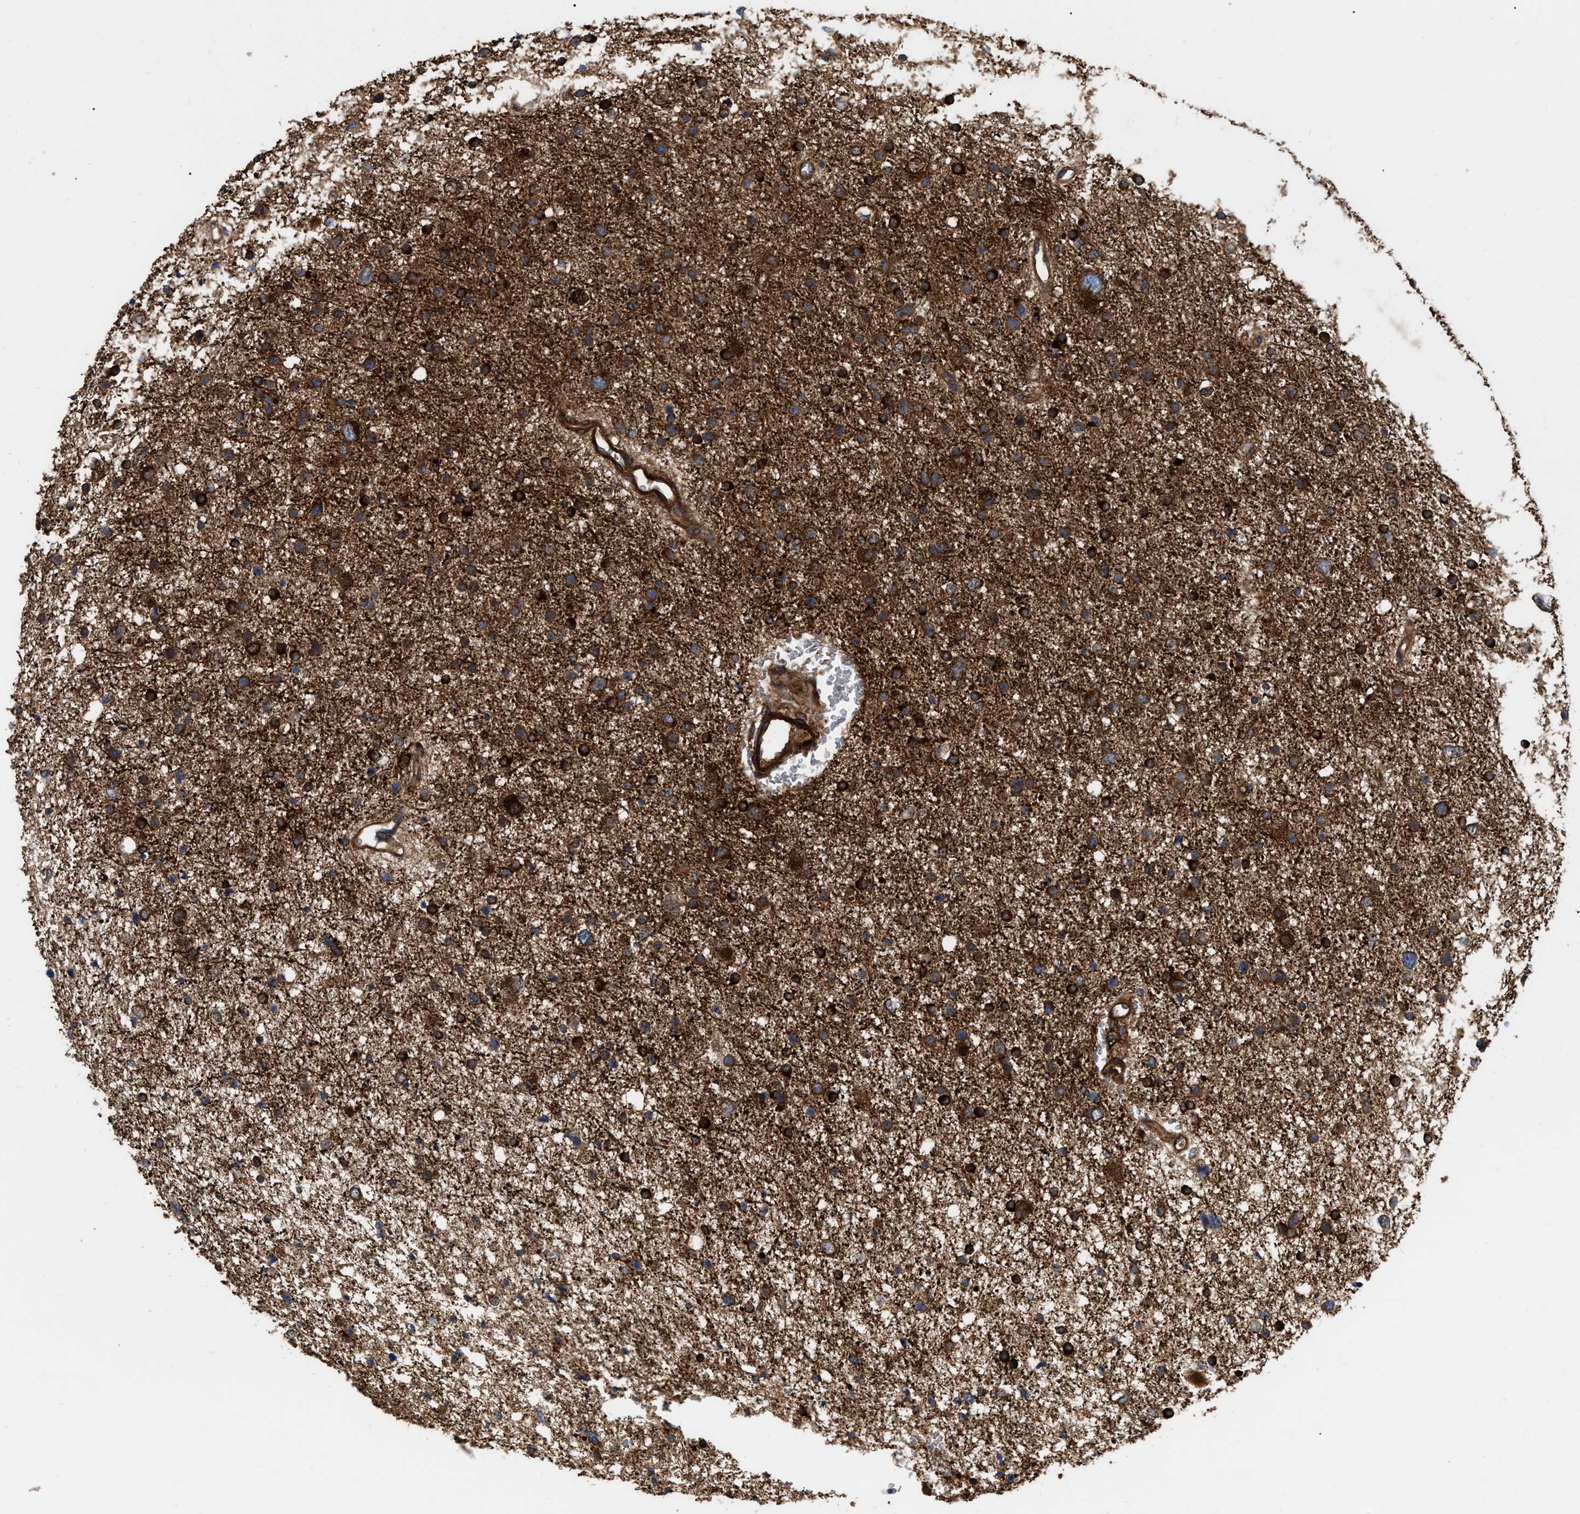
{"staining": {"intensity": "strong", "quantity": ">75%", "location": "cytoplasmic/membranous"}, "tissue": "glioma", "cell_type": "Tumor cells", "image_type": "cancer", "snomed": [{"axis": "morphology", "description": "Glioma, malignant, Low grade"}, {"axis": "topography", "description": "Brain"}], "caption": "Immunohistochemical staining of glioma displays high levels of strong cytoplasmic/membranous protein positivity in approximately >75% of tumor cells.", "gene": "RABEP1", "patient": {"sex": "female", "age": 37}}